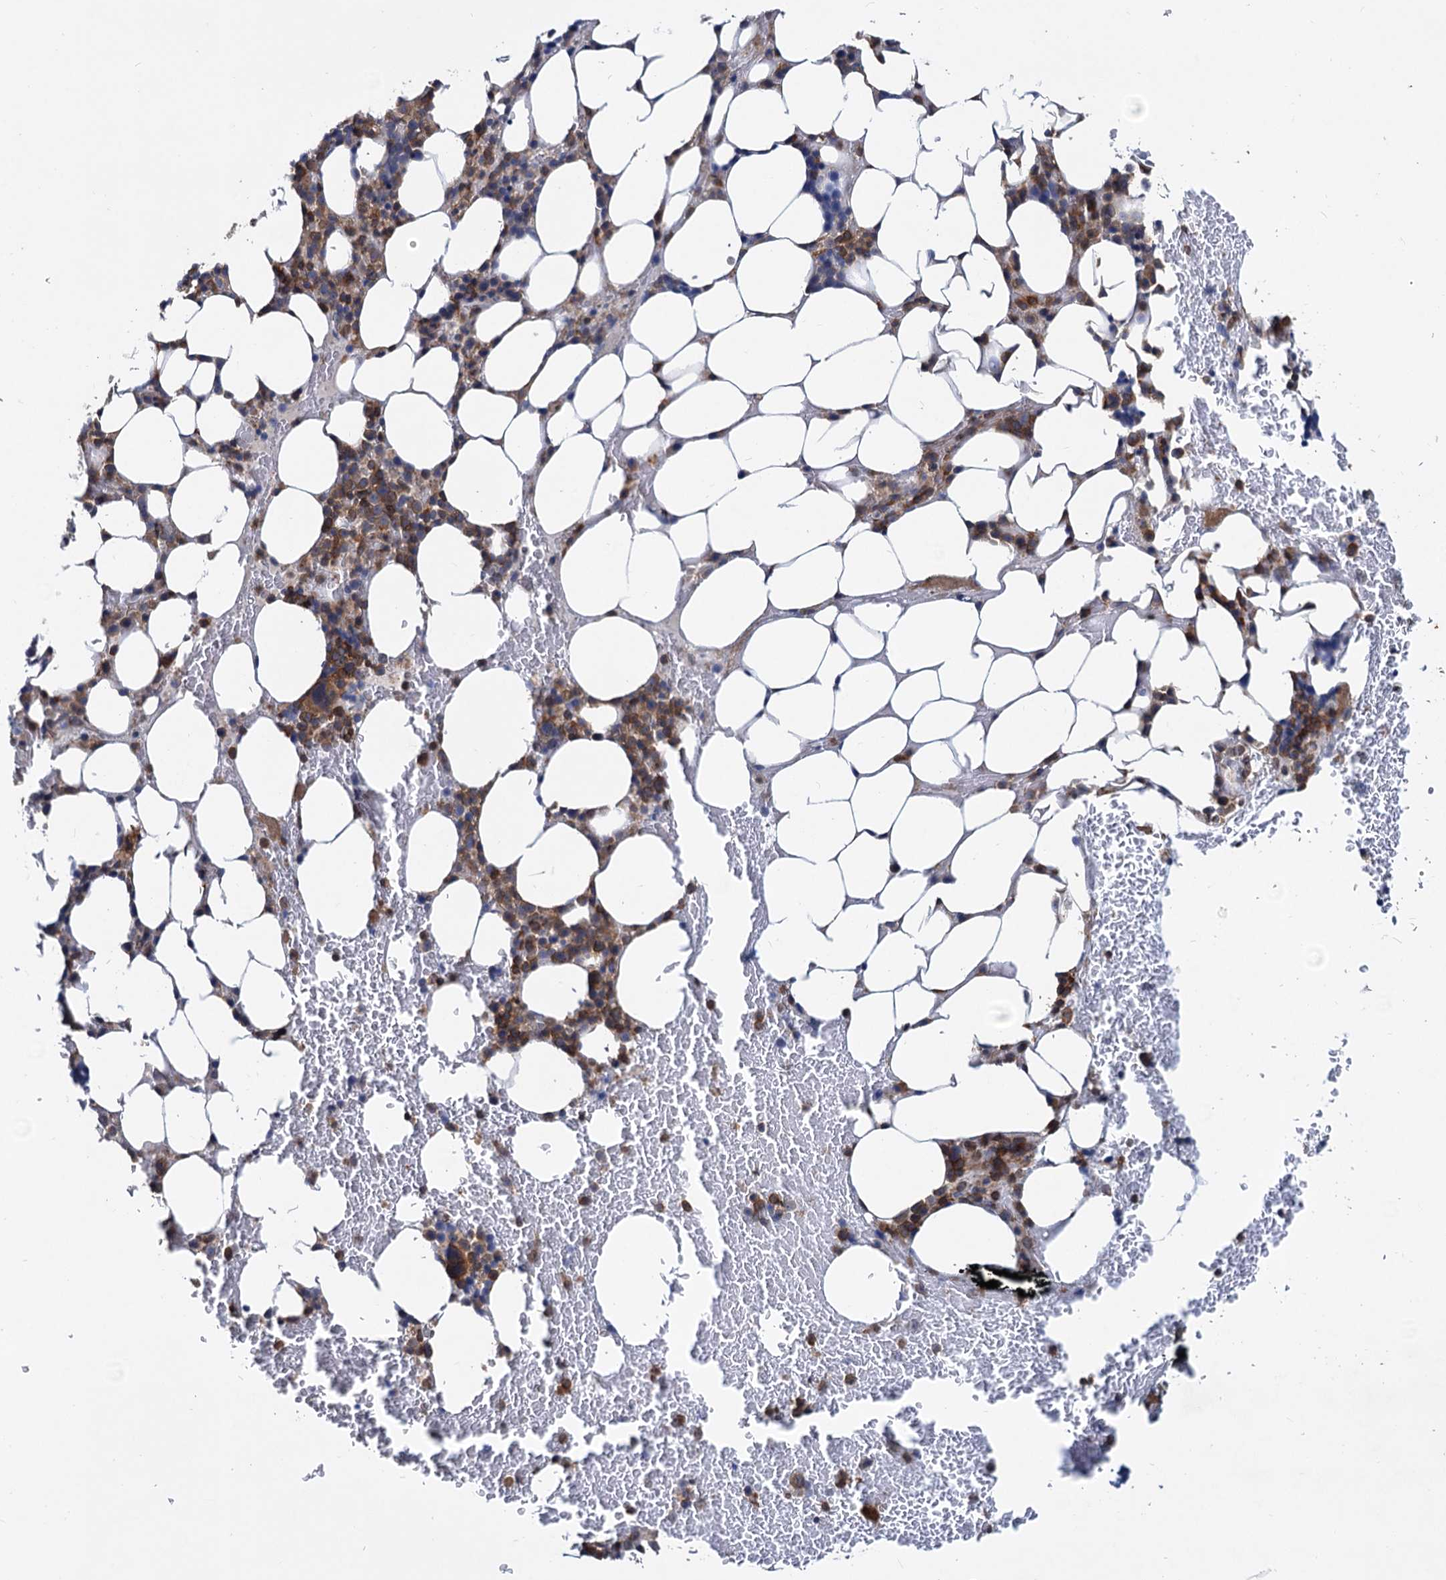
{"staining": {"intensity": "moderate", "quantity": ">75%", "location": "cytoplasmic/membranous"}, "tissue": "bone marrow", "cell_type": "Hematopoietic cells", "image_type": "normal", "snomed": [{"axis": "morphology", "description": "Normal tissue, NOS"}, {"axis": "topography", "description": "Bone marrow"}], "caption": "Immunohistochemistry photomicrograph of unremarkable bone marrow stained for a protein (brown), which displays medium levels of moderate cytoplasmic/membranous positivity in approximately >75% of hematopoietic cells.", "gene": "LRCH4", "patient": {"sex": "male", "age": 78}}